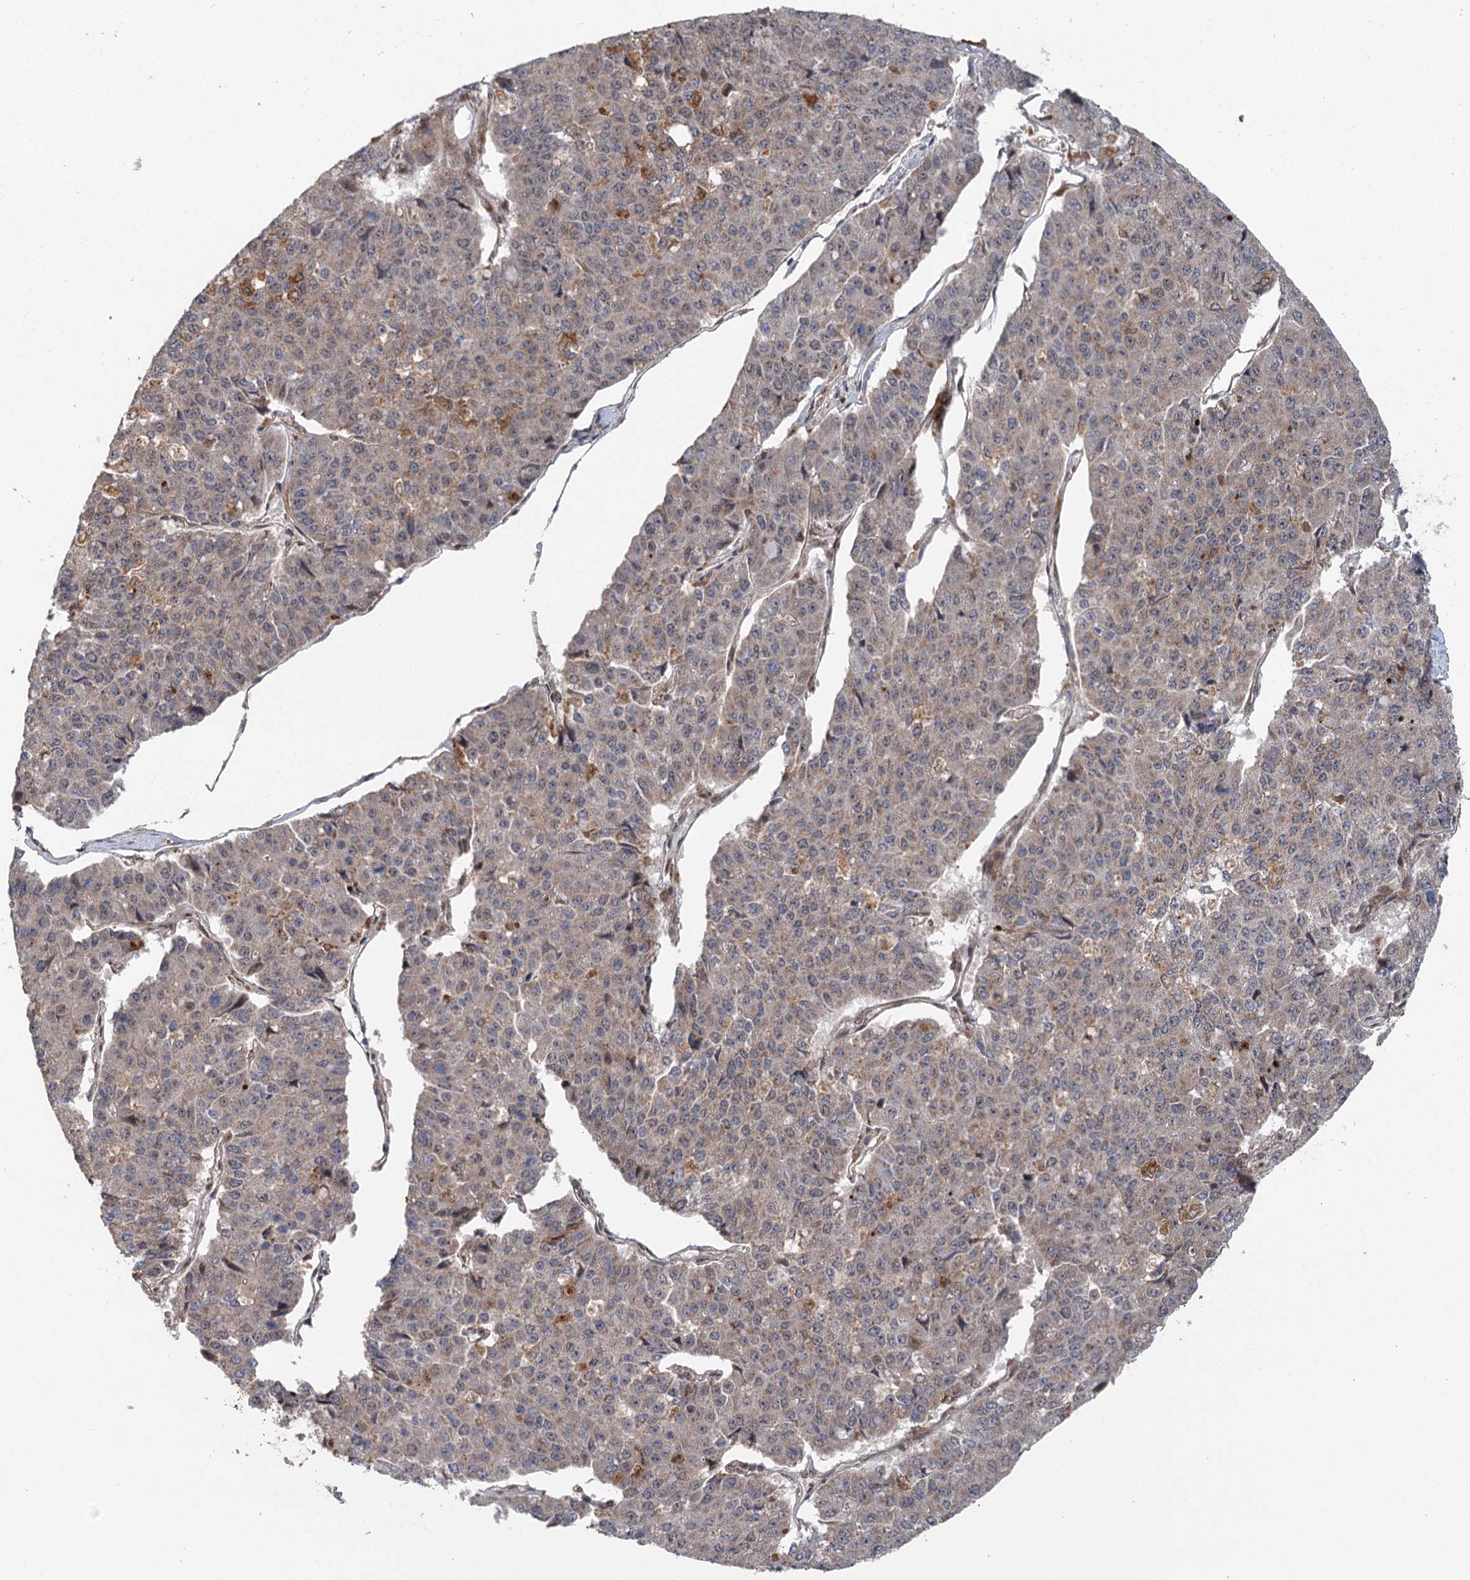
{"staining": {"intensity": "negative", "quantity": "none", "location": "none"}, "tissue": "pancreatic cancer", "cell_type": "Tumor cells", "image_type": "cancer", "snomed": [{"axis": "morphology", "description": "Adenocarcinoma, NOS"}, {"axis": "topography", "description": "Pancreas"}], "caption": "This micrograph is of pancreatic cancer (adenocarcinoma) stained with immunohistochemistry to label a protein in brown with the nuclei are counter-stained blue. There is no expression in tumor cells. Brightfield microscopy of immunohistochemistry stained with DAB (3,3'-diaminobenzidine) (brown) and hematoxylin (blue), captured at high magnification.", "gene": "C12orf4", "patient": {"sex": "male", "age": 50}}